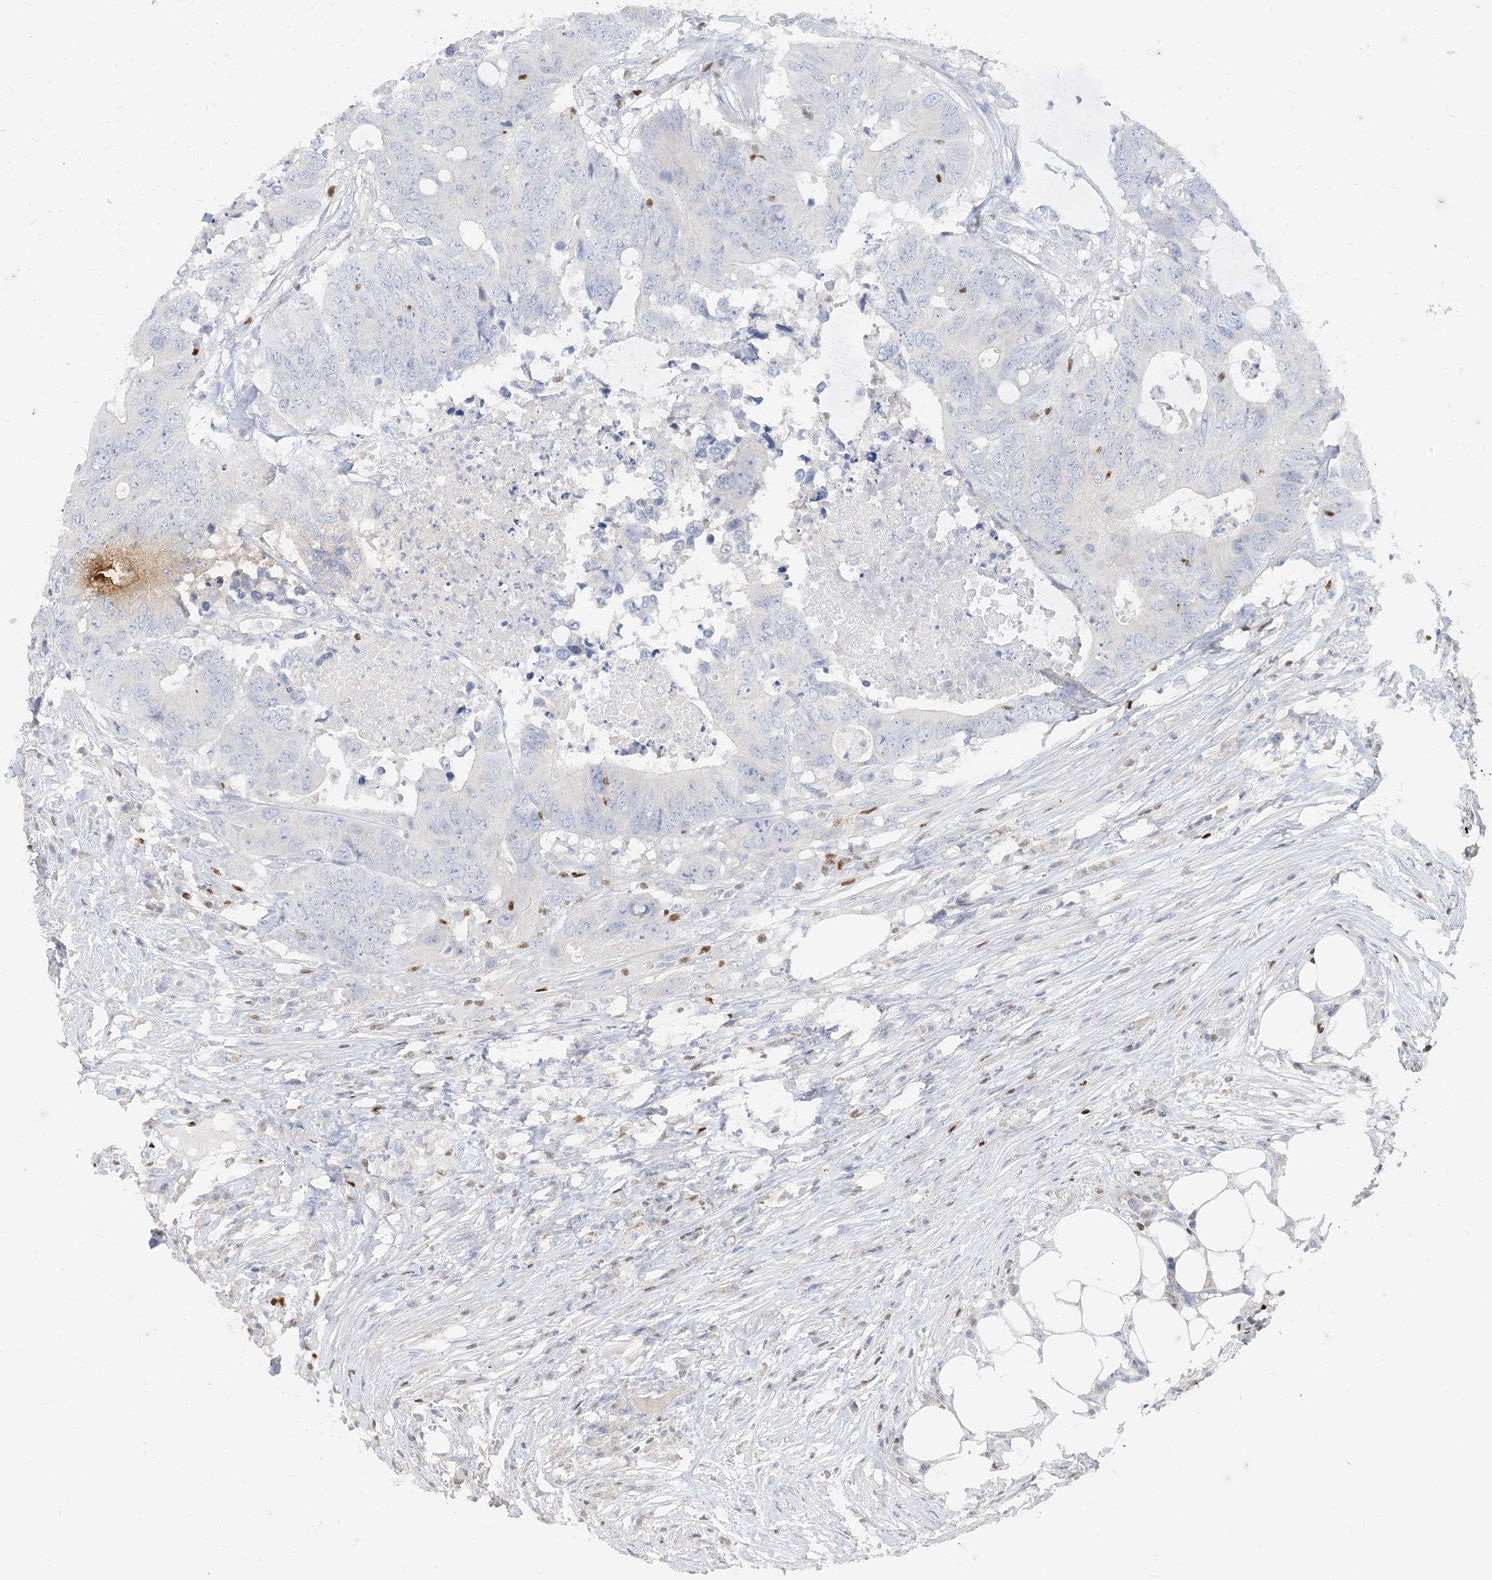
{"staining": {"intensity": "negative", "quantity": "none", "location": "none"}, "tissue": "colorectal cancer", "cell_type": "Tumor cells", "image_type": "cancer", "snomed": [{"axis": "morphology", "description": "Adenocarcinoma, NOS"}, {"axis": "topography", "description": "Colon"}], "caption": "This is a micrograph of IHC staining of adenocarcinoma (colorectal), which shows no expression in tumor cells.", "gene": "TBX21", "patient": {"sex": "male", "age": 71}}